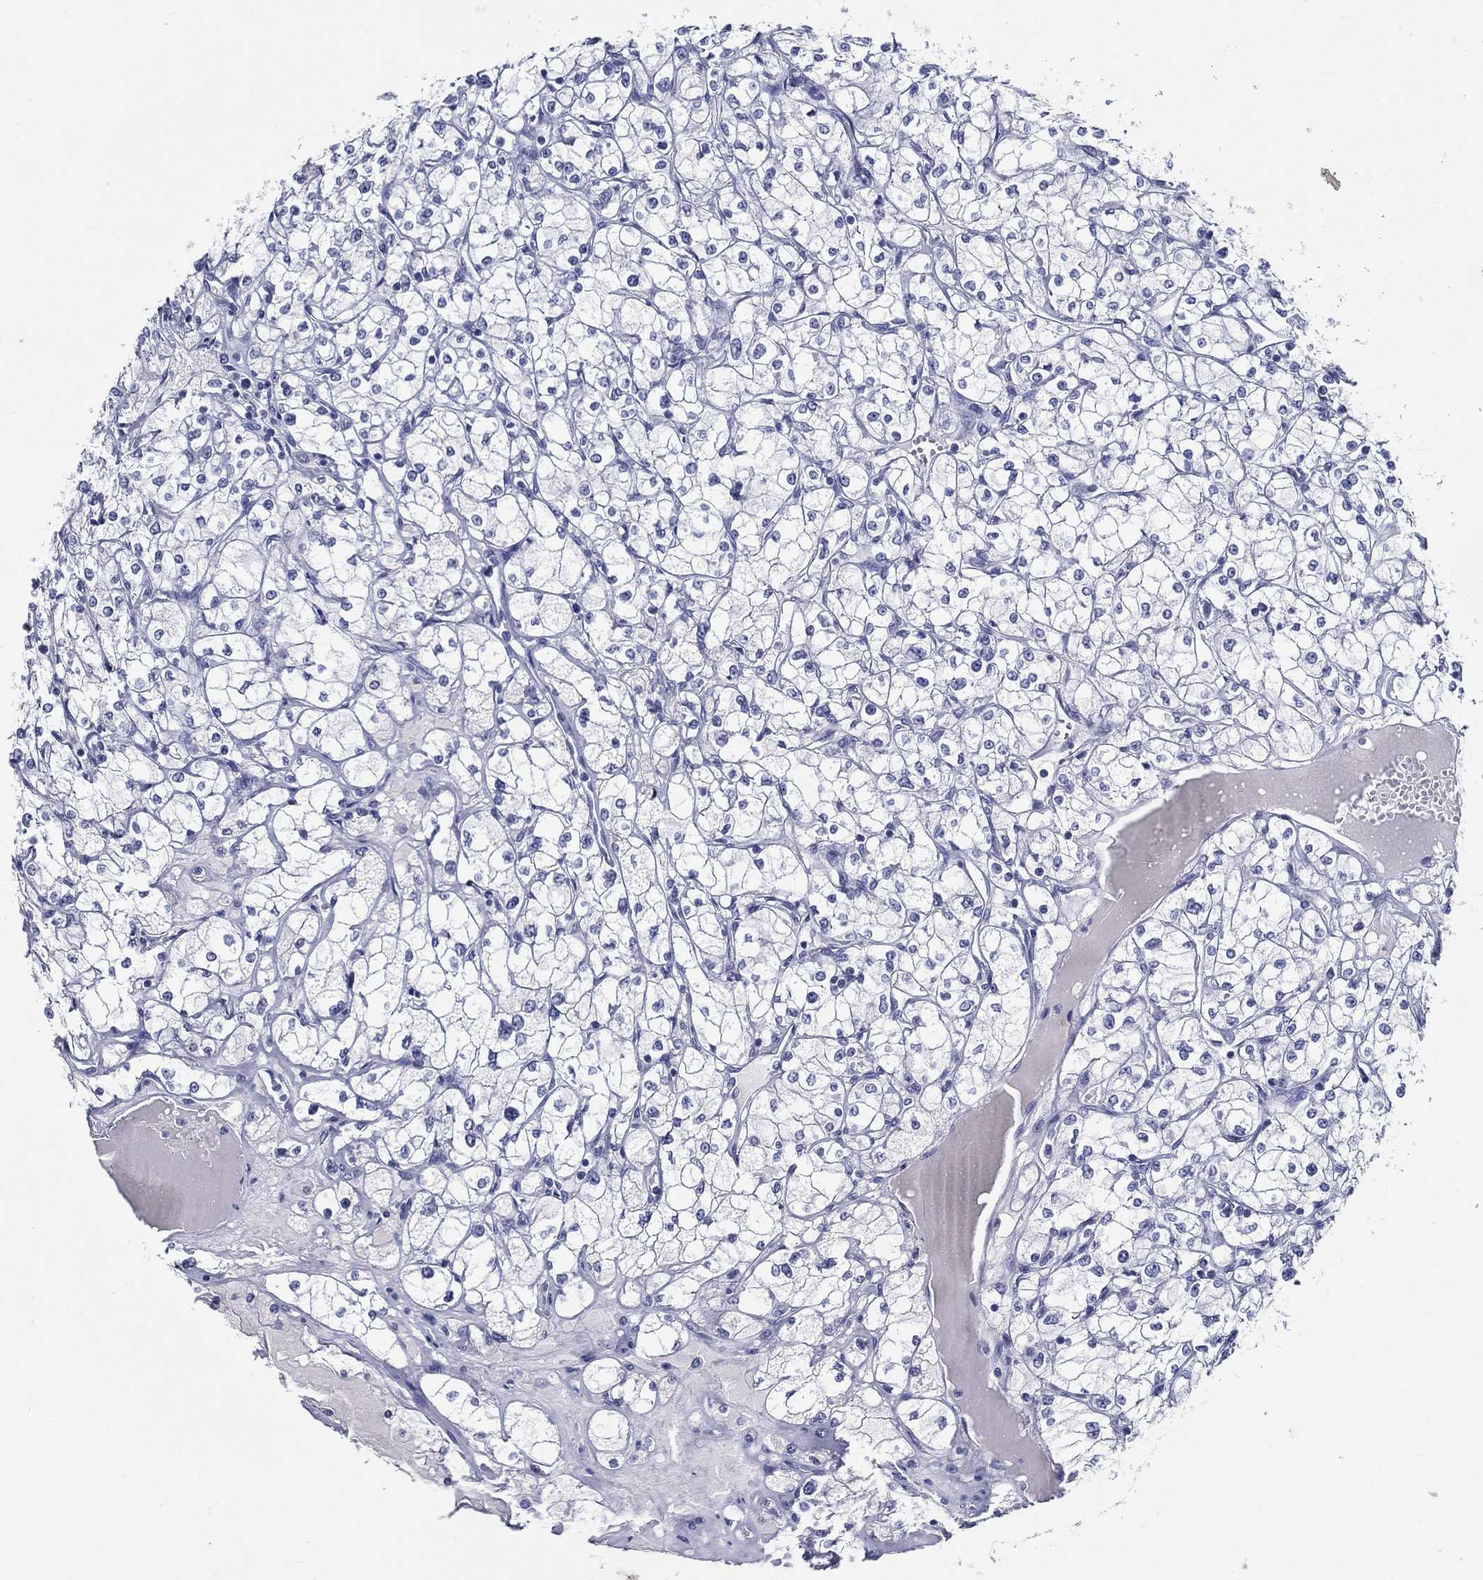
{"staining": {"intensity": "negative", "quantity": "none", "location": "none"}, "tissue": "renal cancer", "cell_type": "Tumor cells", "image_type": "cancer", "snomed": [{"axis": "morphology", "description": "Adenocarcinoma, NOS"}, {"axis": "topography", "description": "Kidney"}], "caption": "Immunohistochemistry of human renal cancer (adenocarcinoma) exhibits no expression in tumor cells.", "gene": "TFAP2A", "patient": {"sex": "male", "age": 67}}